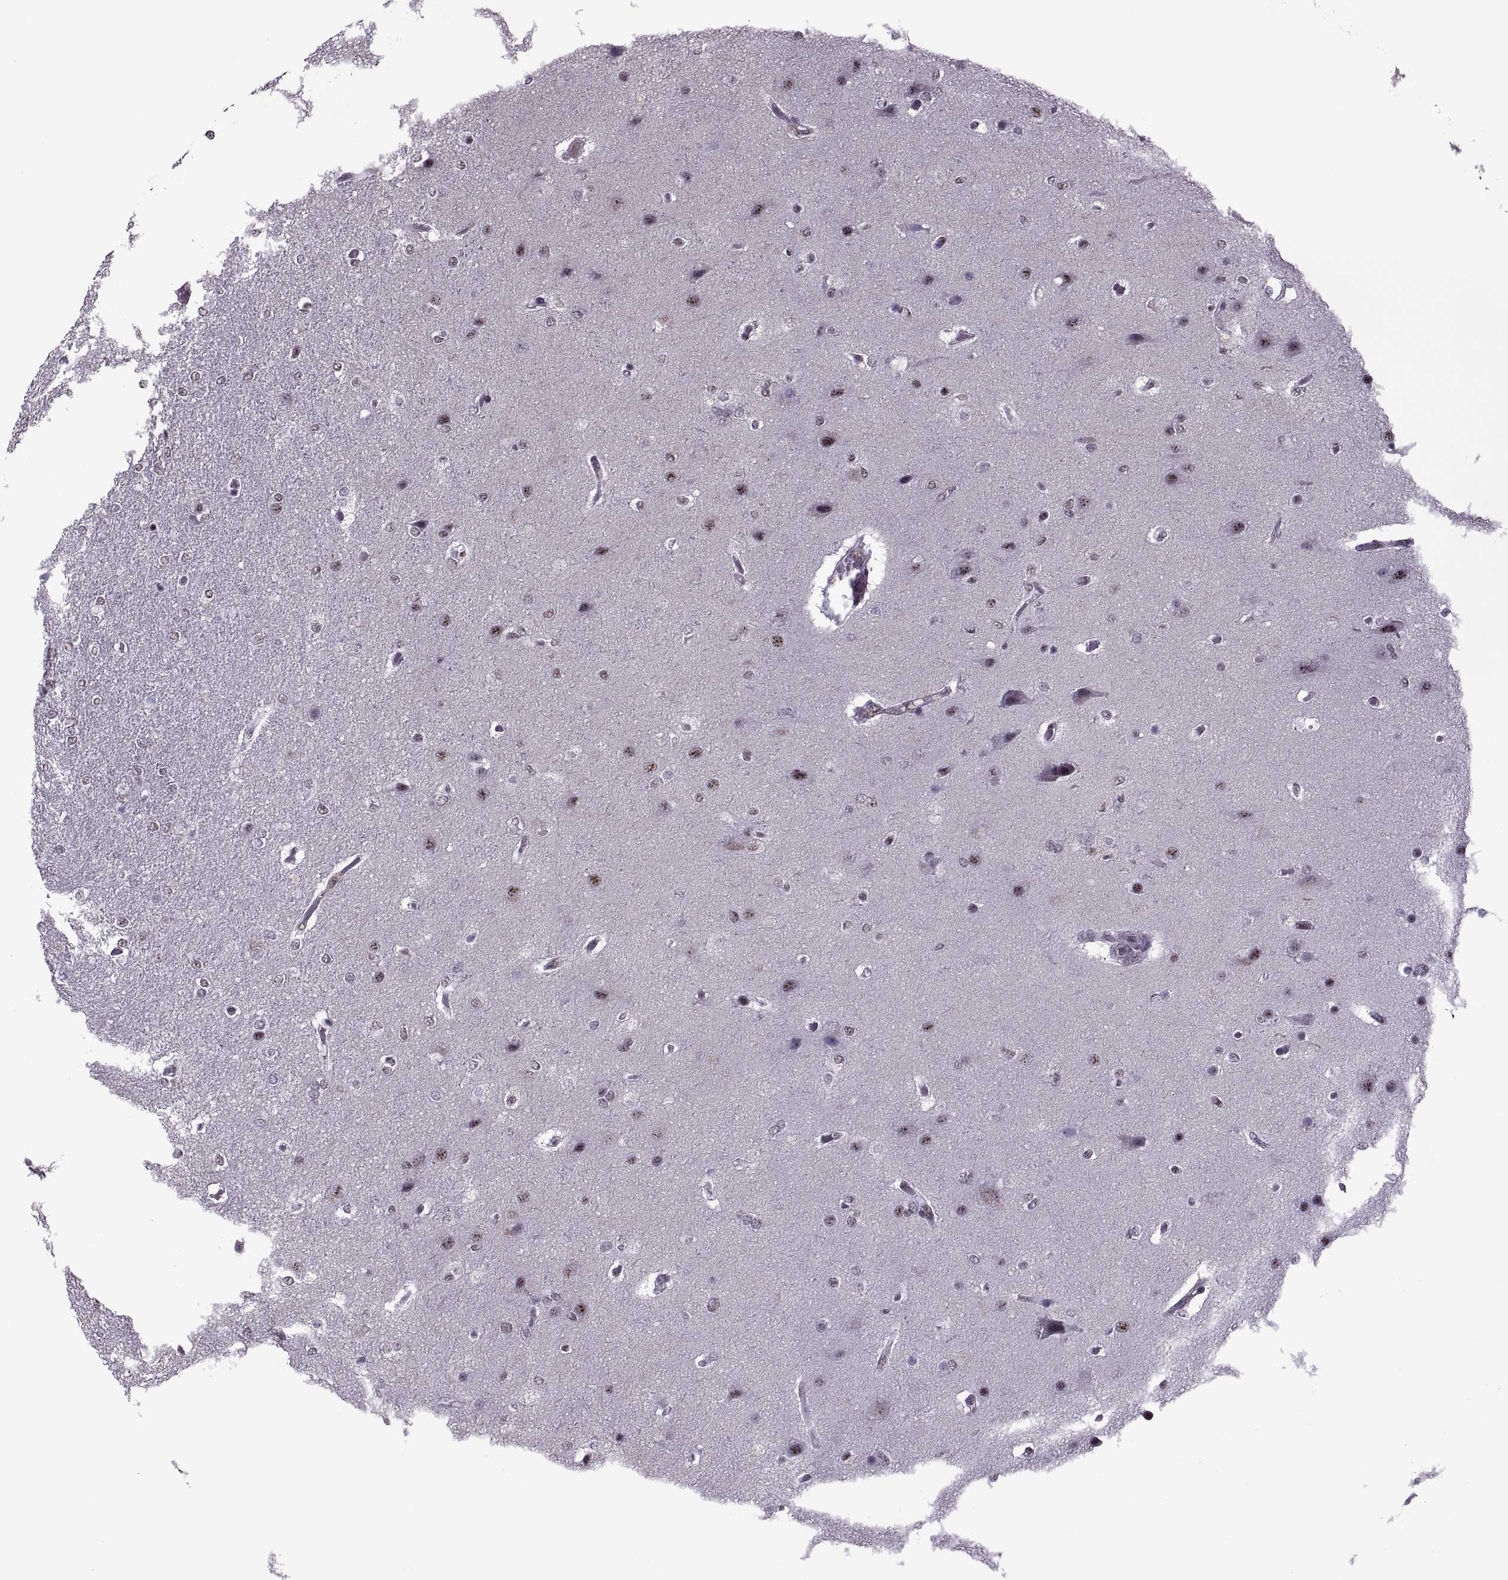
{"staining": {"intensity": "weak", "quantity": "<25%", "location": "nuclear"}, "tissue": "glioma", "cell_type": "Tumor cells", "image_type": "cancer", "snomed": [{"axis": "morphology", "description": "Glioma, malignant, High grade"}, {"axis": "topography", "description": "Brain"}], "caption": "A high-resolution histopathology image shows immunohistochemistry staining of high-grade glioma (malignant), which shows no significant expression in tumor cells.", "gene": "MAGEA4", "patient": {"sex": "female", "age": 61}}